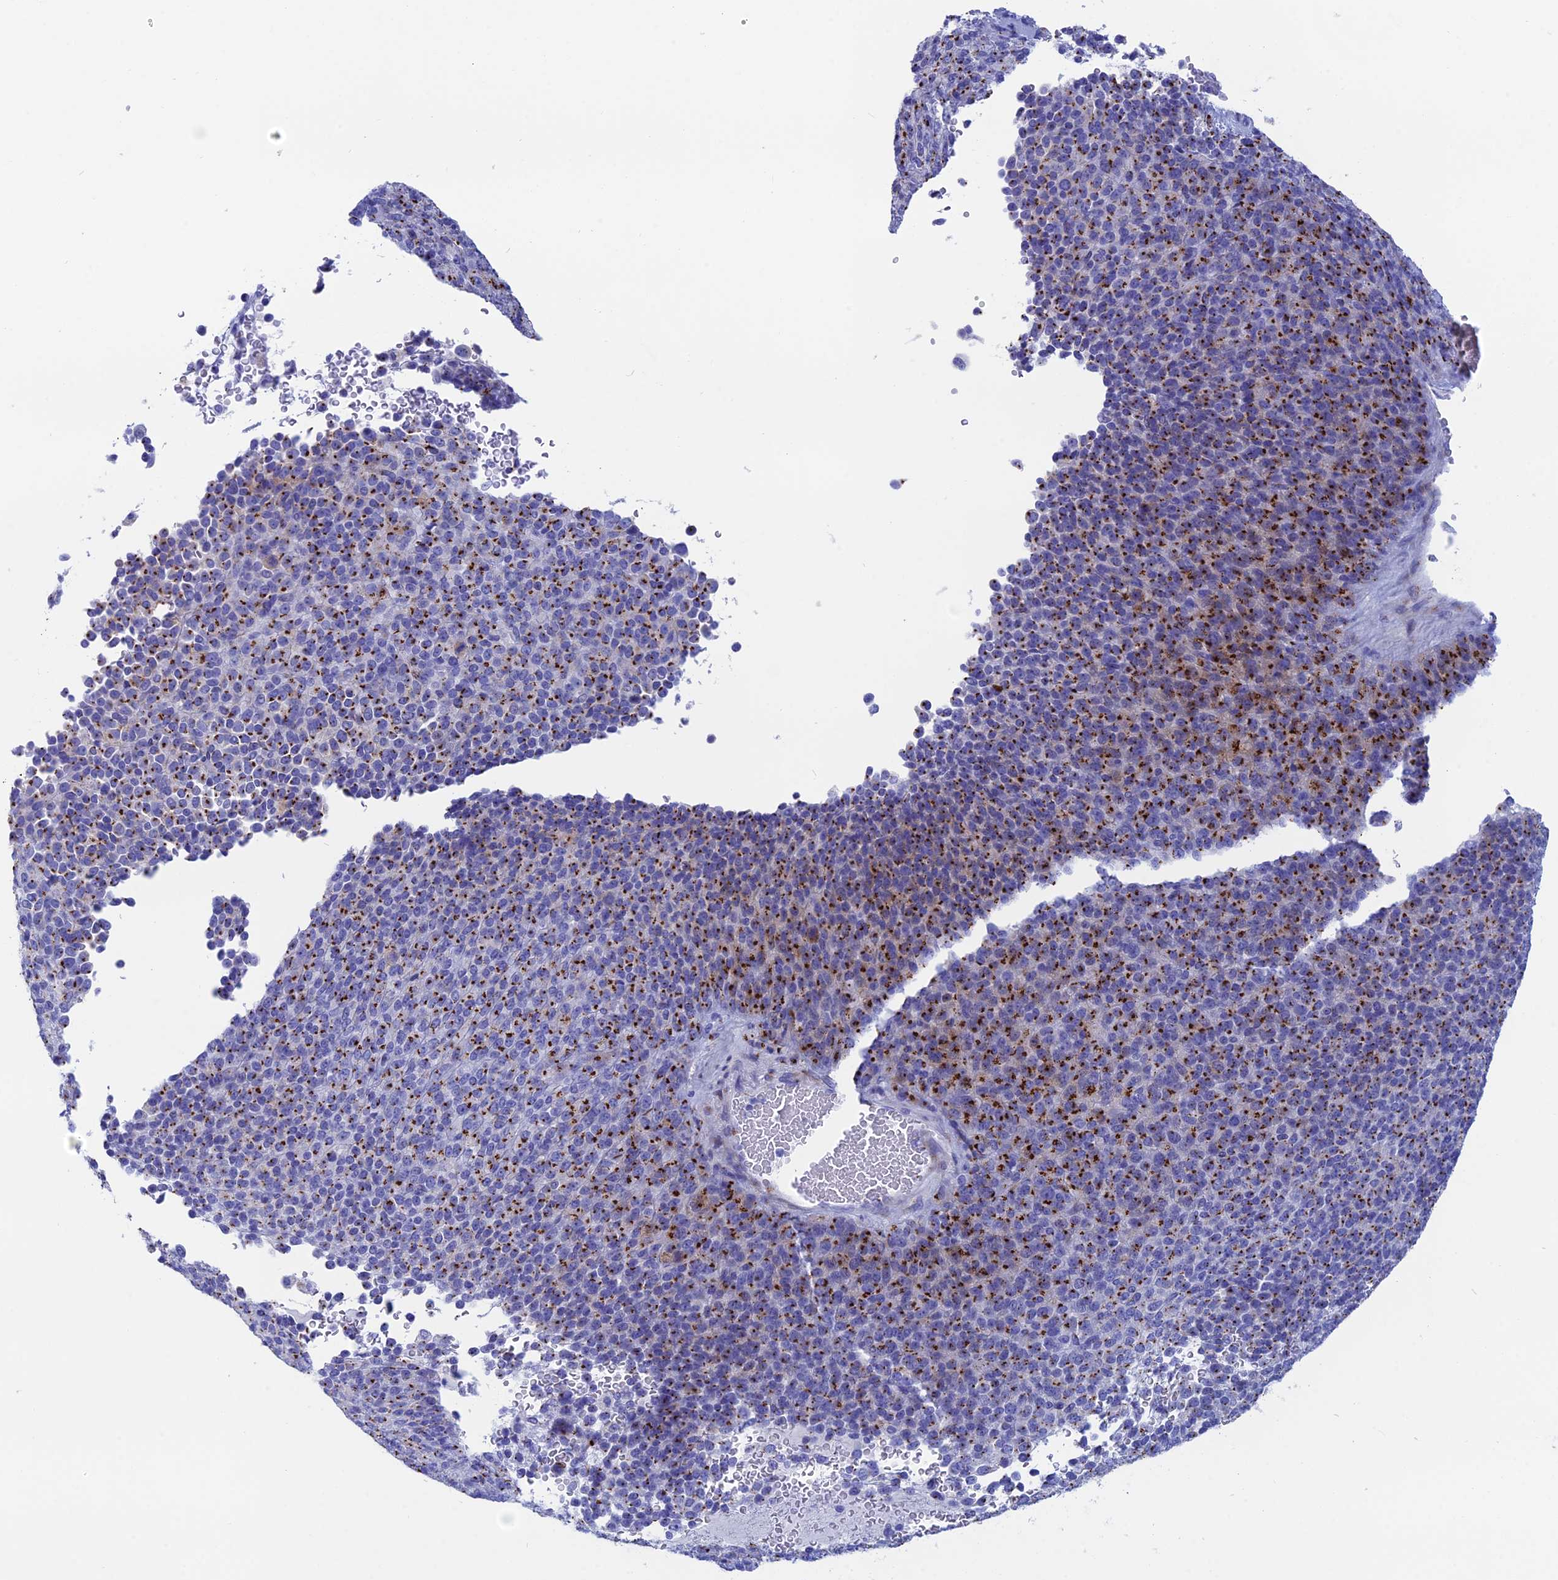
{"staining": {"intensity": "strong", "quantity": "25%-75%", "location": "cytoplasmic/membranous"}, "tissue": "melanoma", "cell_type": "Tumor cells", "image_type": "cancer", "snomed": [{"axis": "morphology", "description": "Malignant melanoma, Metastatic site"}, {"axis": "topography", "description": "Brain"}], "caption": "Malignant melanoma (metastatic site) stained with immunohistochemistry (IHC) demonstrates strong cytoplasmic/membranous staining in about 25%-75% of tumor cells.", "gene": "ERICH4", "patient": {"sex": "female", "age": 56}}